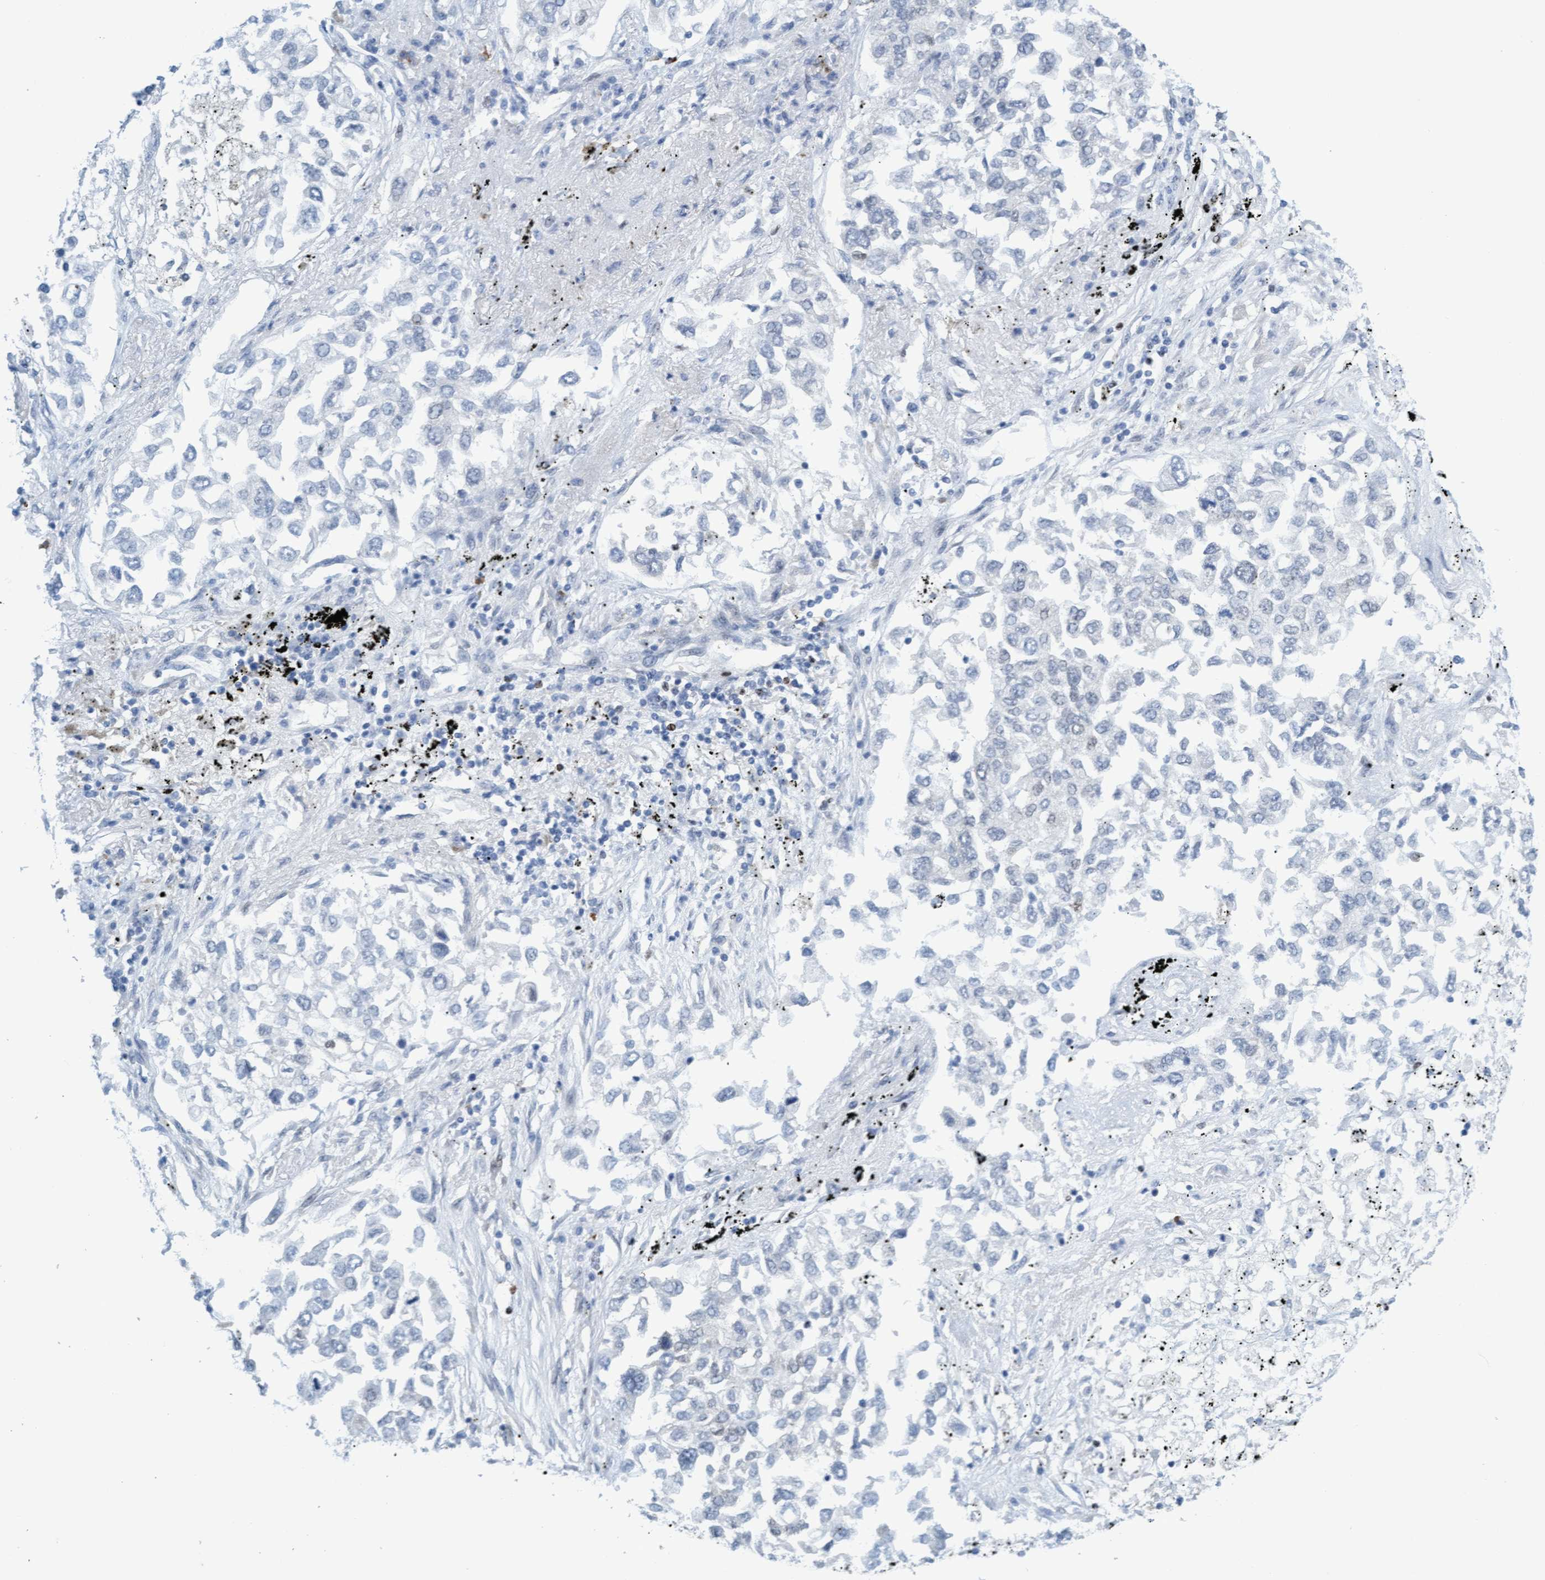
{"staining": {"intensity": "negative", "quantity": "none", "location": "none"}, "tissue": "lung cancer", "cell_type": "Tumor cells", "image_type": "cancer", "snomed": [{"axis": "morphology", "description": "Inflammation, NOS"}, {"axis": "morphology", "description": "Adenocarcinoma, NOS"}, {"axis": "topography", "description": "Lung"}], "caption": "Adenocarcinoma (lung) was stained to show a protein in brown. There is no significant expression in tumor cells.", "gene": "GLRX2", "patient": {"sex": "male", "age": 63}}